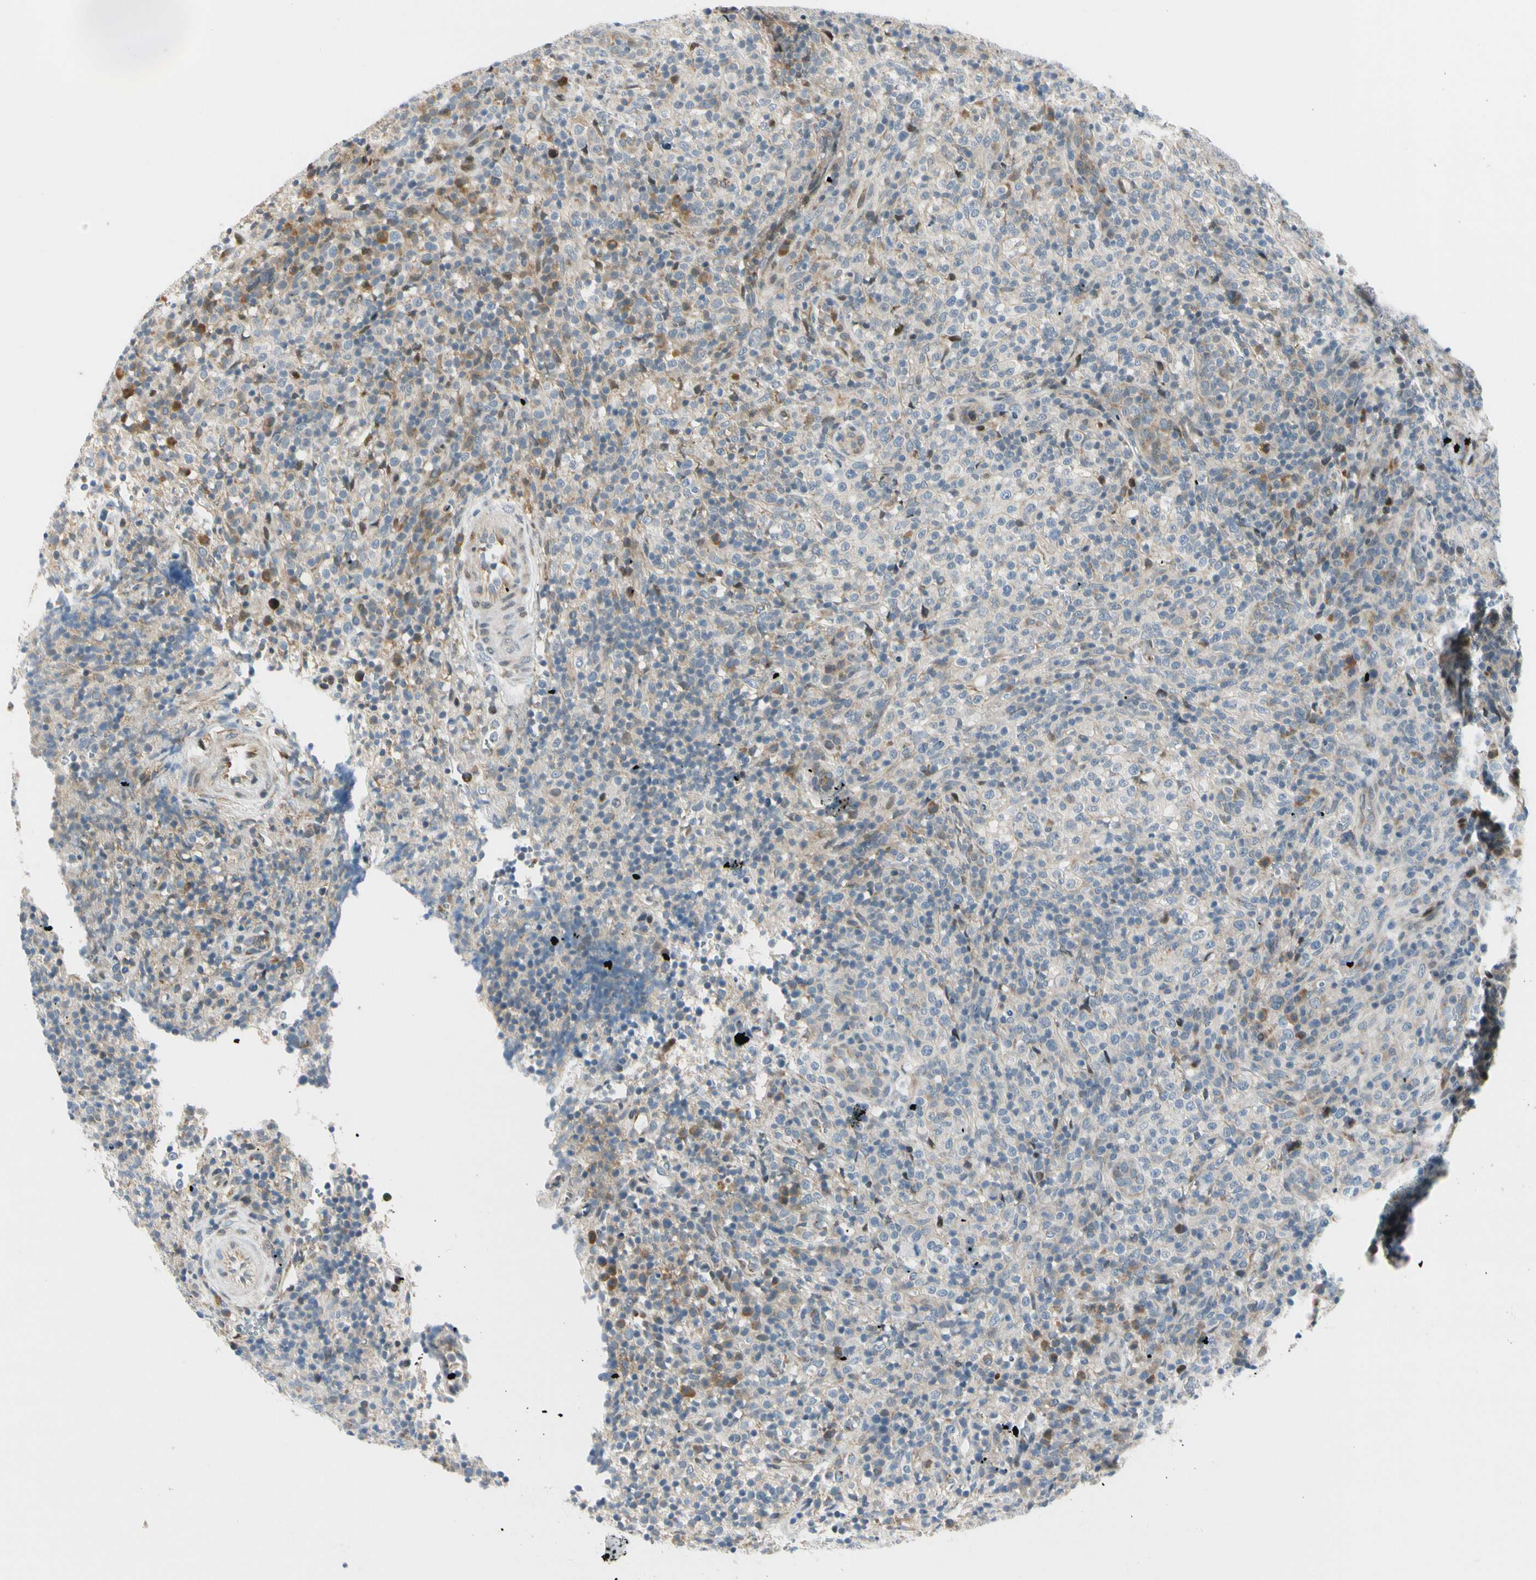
{"staining": {"intensity": "weak", "quantity": "25%-75%", "location": "cytoplasmic/membranous,nuclear"}, "tissue": "lymphoma", "cell_type": "Tumor cells", "image_type": "cancer", "snomed": [{"axis": "morphology", "description": "Malignant lymphoma, non-Hodgkin's type, High grade"}, {"axis": "topography", "description": "Lymph node"}], "caption": "Lymphoma stained with immunohistochemistry demonstrates weak cytoplasmic/membranous and nuclear staining in about 25%-75% of tumor cells. (Brightfield microscopy of DAB IHC at high magnification).", "gene": "NPDC1", "patient": {"sex": "female", "age": 76}}